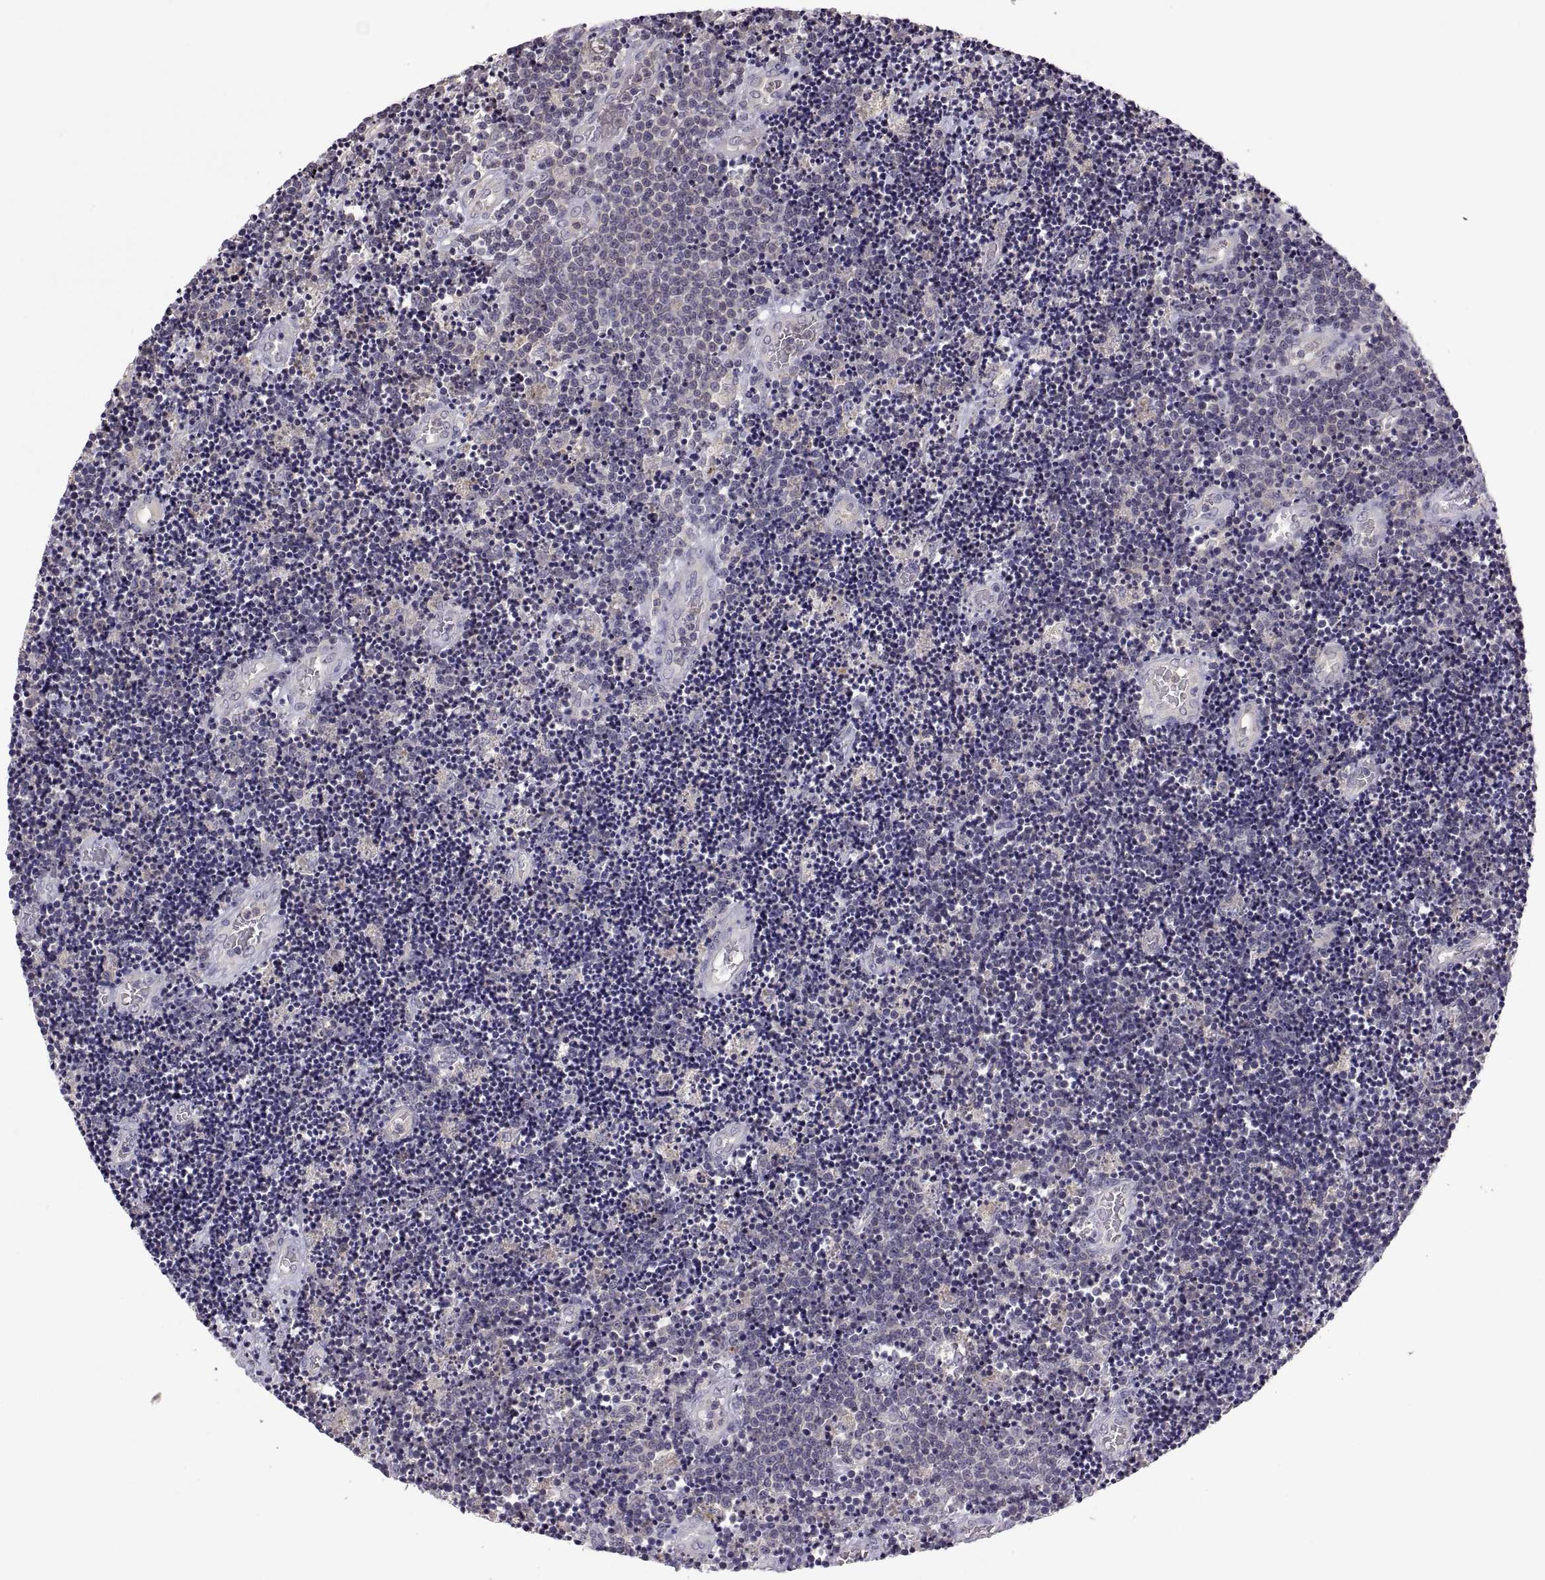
{"staining": {"intensity": "negative", "quantity": "none", "location": "none"}, "tissue": "lymphoma", "cell_type": "Tumor cells", "image_type": "cancer", "snomed": [{"axis": "morphology", "description": "Malignant lymphoma, non-Hodgkin's type, Low grade"}, {"axis": "topography", "description": "Brain"}], "caption": "This is an immunohistochemistry photomicrograph of lymphoma. There is no expression in tumor cells.", "gene": "FGF9", "patient": {"sex": "female", "age": 66}}